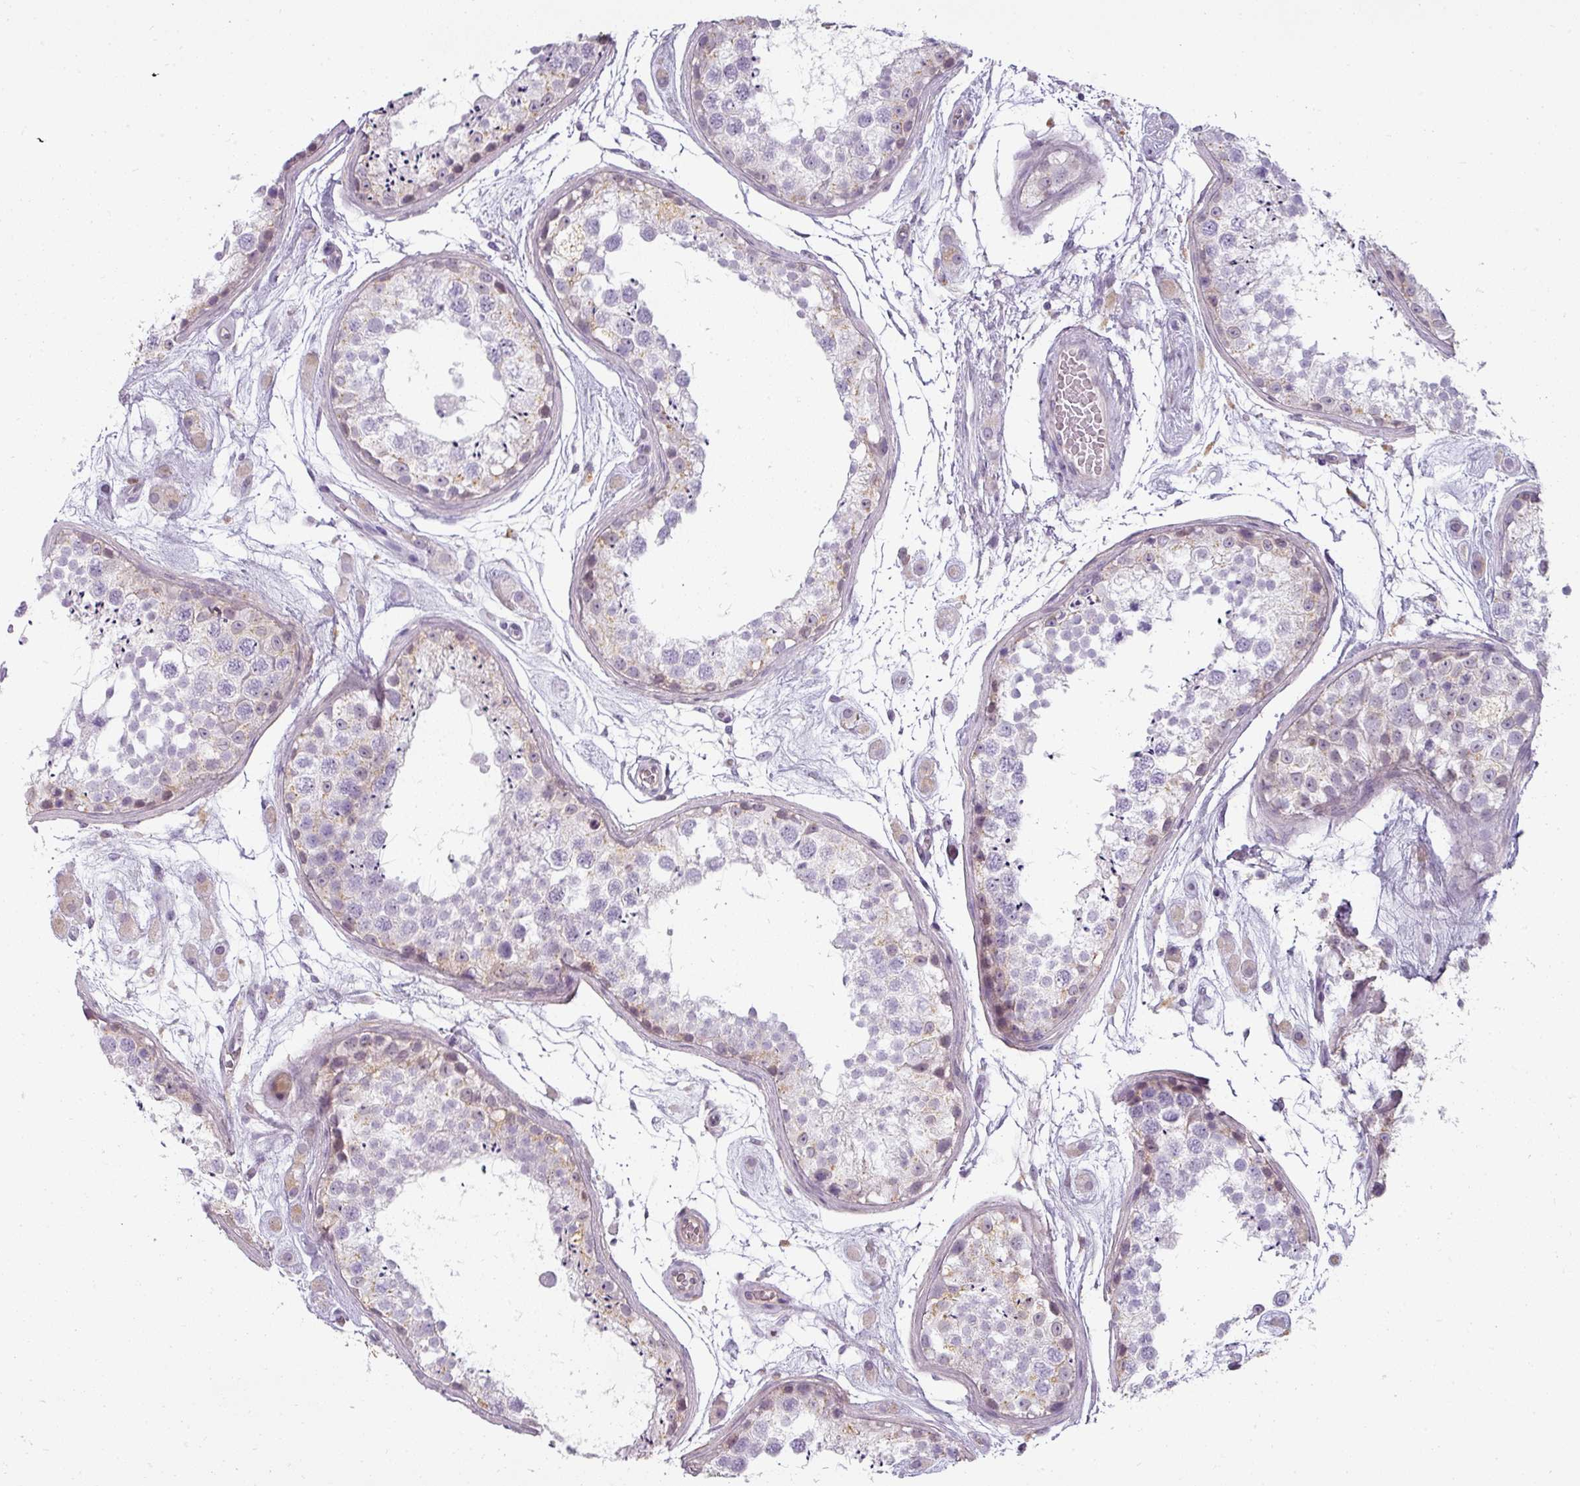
{"staining": {"intensity": "weak", "quantity": "<25%", "location": "cytoplasmic/membranous"}, "tissue": "testis", "cell_type": "Cells in seminiferous ducts", "image_type": "normal", "snomed": [{"axis": "morphology", "description": "Normal tissue, NOS"}, {"axis": "topography", "description": "Testis"}], "caption": "Immunohistochemistry (IHC) of benign human testis reveals no expression in cells in seminiferous ducts. (DAB (3,3'-diaminobenzidine) immunohistochemistry (IHC) with hematoxylin counter stain).", "gene": "ASB1", "patient": {"sex": "male", "age": 25}}